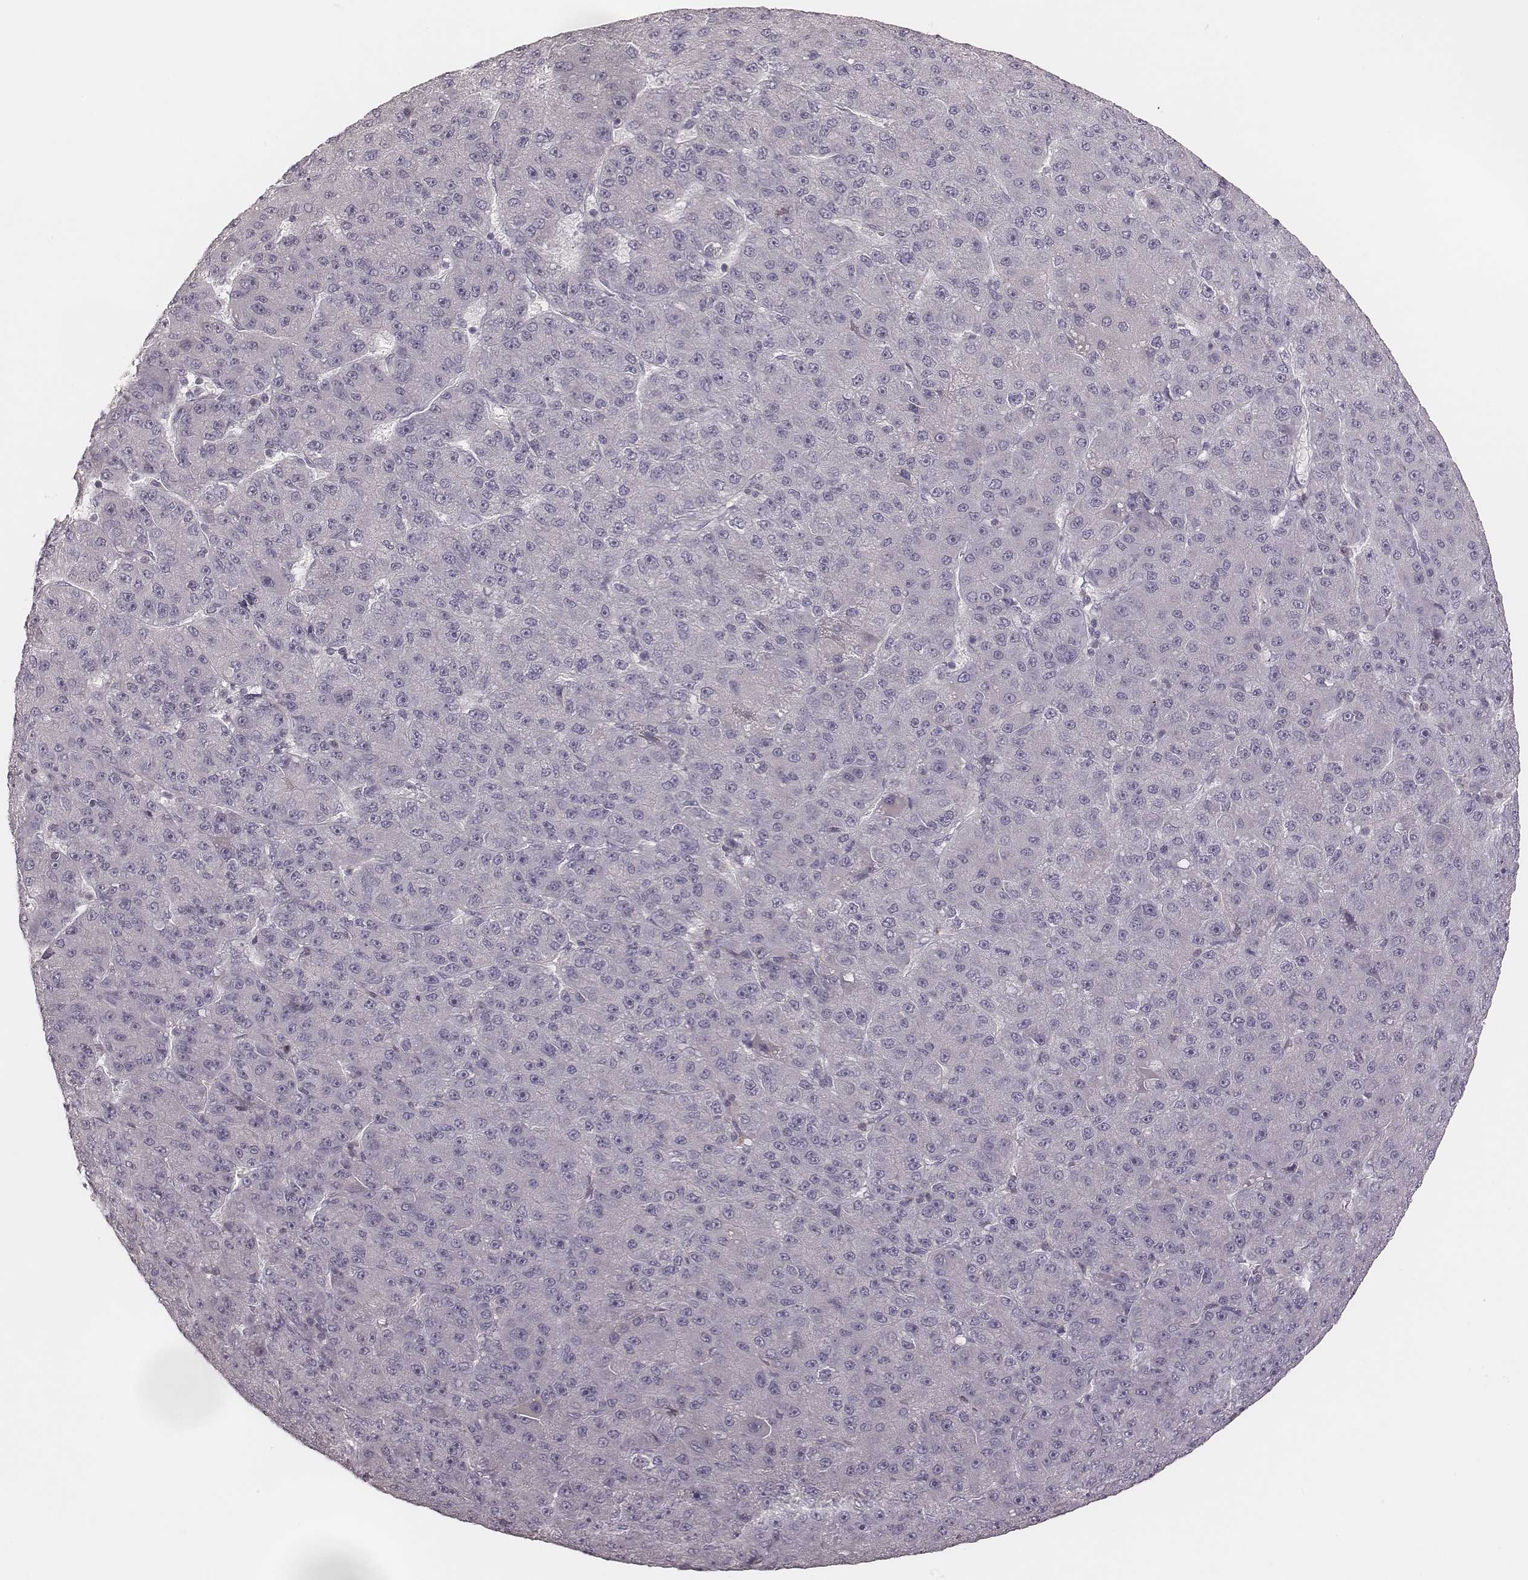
{"staining": {"intensity": "negative", "quantity": "none", "location": "none"}, "tissue": "liver cancer", "cell_type": "Tumor cells", "image_type": "cancer", "snomed": [{"axis": "morphology", "description": "Carcinoma, Hepatocellular, NOS"}, {"axis": "topography", "description": "Liver"}], "caption": "The IHC photomicrograph has no significant staining in tumor cells of liver hepatocellular carcinoma tissue. (DAB IHC visualized using brightfield microscopy, high magnification).", "gene": "MSX1", "patient": {"sex": "male", "age": 67}}